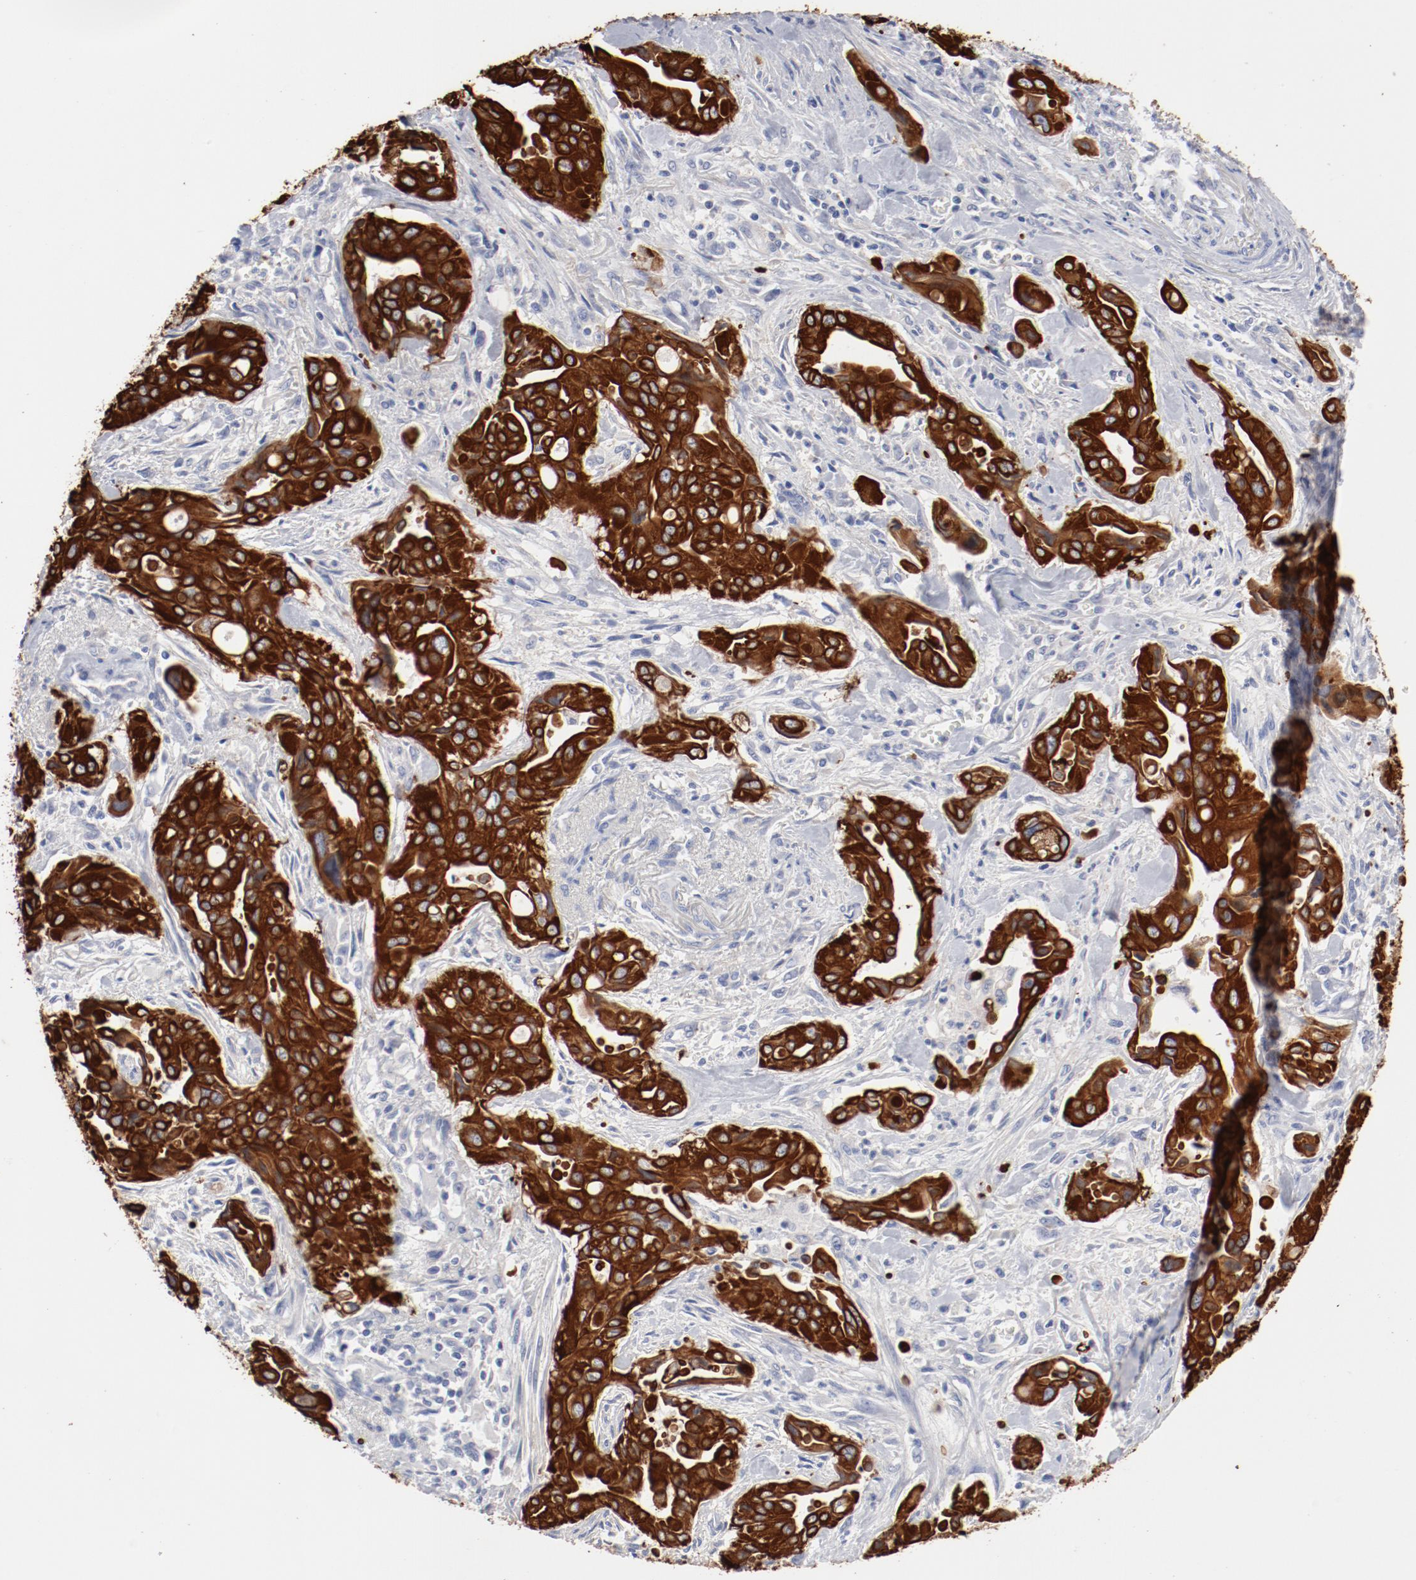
{"staining": {"intensity": "strong", "quantity": ">75%", "location": "cytoplasmic/membranous"}, "tissue": "pancreatic cancer", "cell_type": "Tumor cells", "image_type": "cancer", "snomed": [{"axis": "morphology", "description": "Adenocarcinoma, NOS"}, {"axis": "topography", "description": "Pancreas"}], "caption": "High-power microscopy captured an immunohistochemistry (IHC) histopathology image of pancreatic cancer (adenocarcinoma), revealing strong cytoplasmic/membranous staining in about >75% of tumor cells.", "gene": "TSPAN6", "patient": {"sex": "male", "age": 77}}